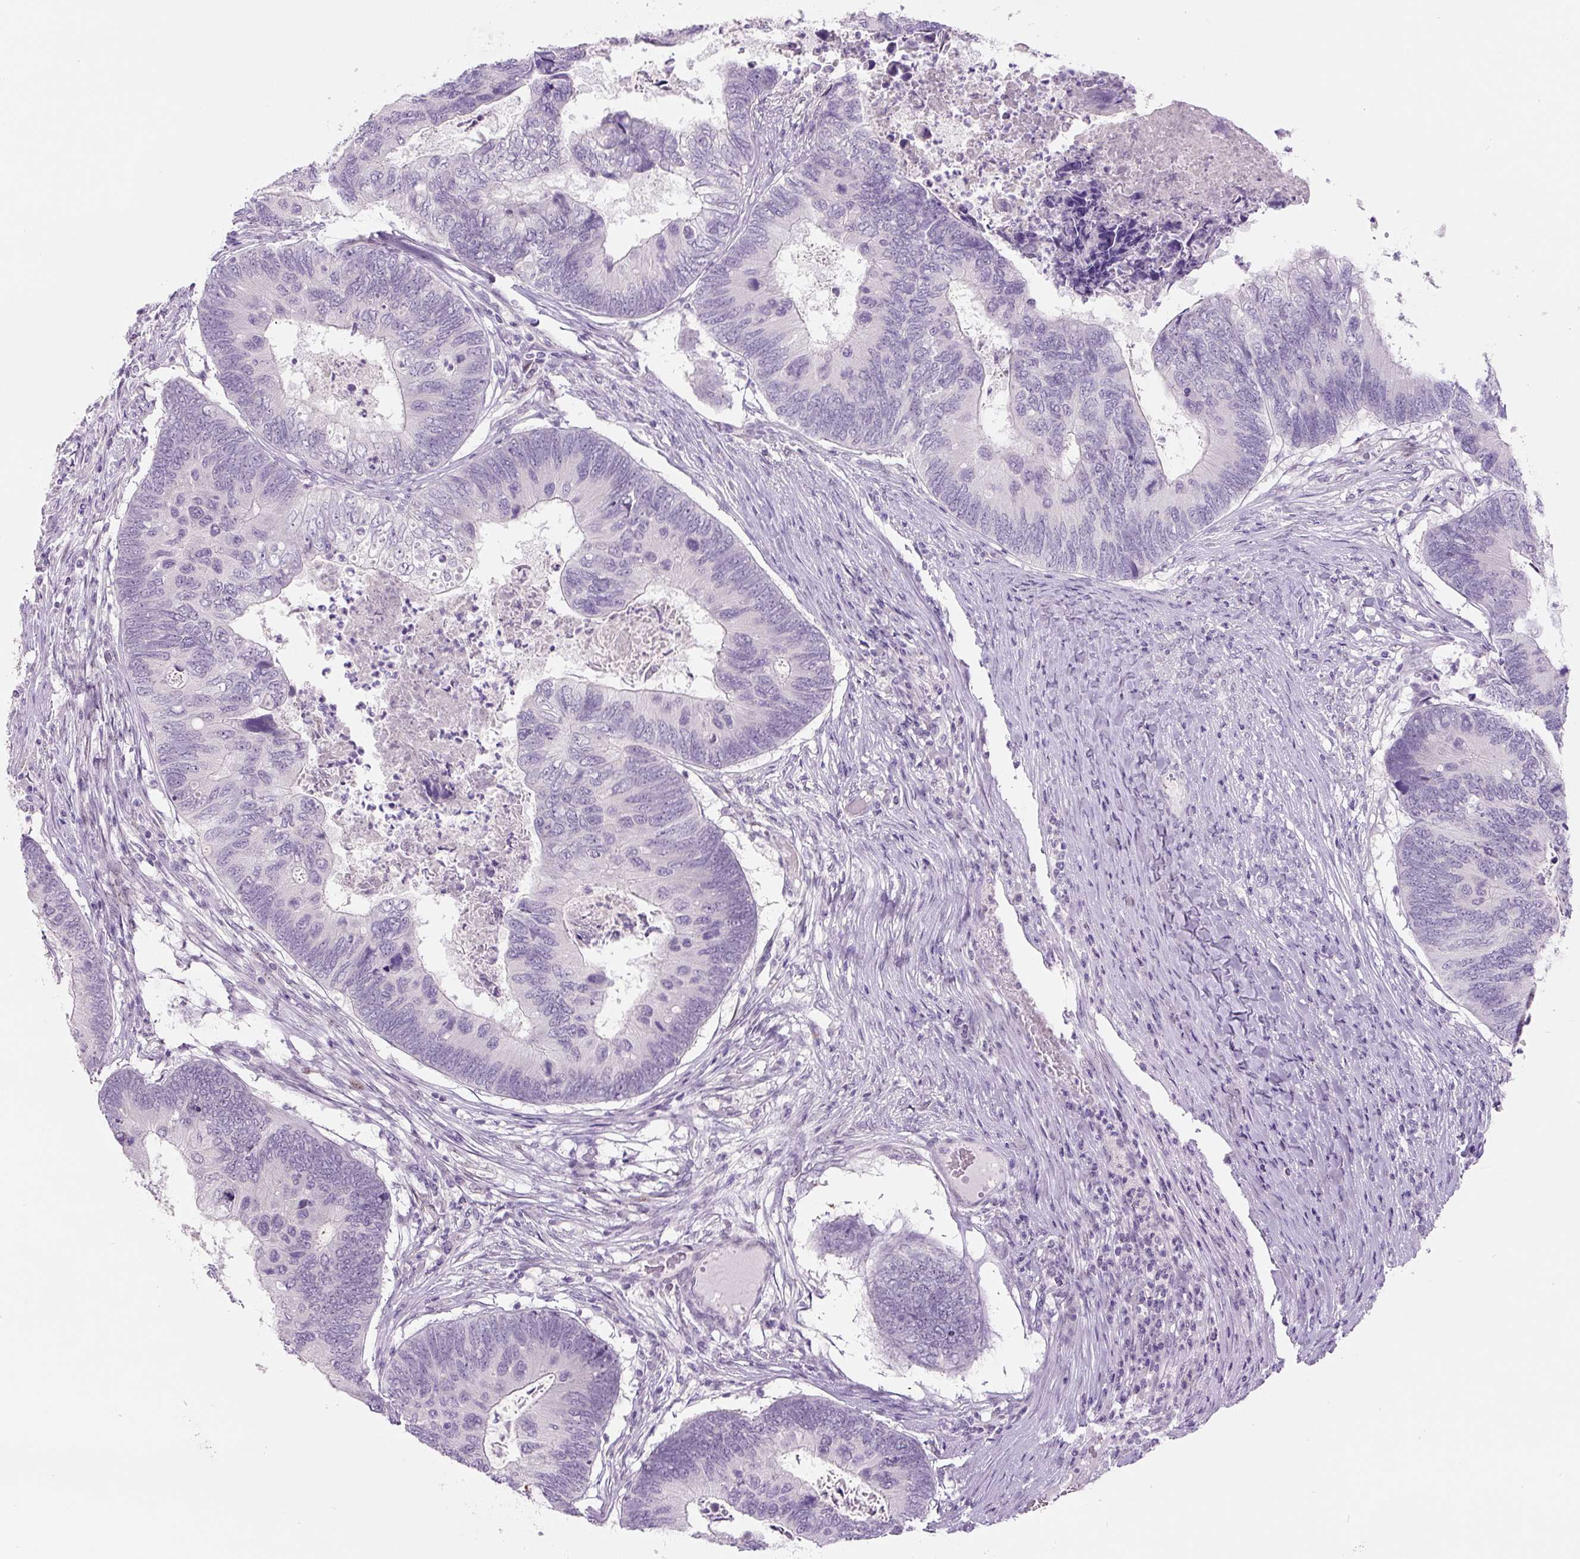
{"staining": {"intensity": "negative", "quantity": "none", "location": "none"}, "tissue": "colorectal cancer", "cell_type": "Tumor cells", "image_type": "cancer", "snomed": [{"axis": "morphology", "description": "Adenocarcinoma, NOS"}, {"axis": "topography", "description": "Colon"}], "caption": "Immunohistochemical staining of colorectal adenocarcinoma exhibits no significant positivity in tumor cells.", "gene": "SIX1", "patient": {"sex": "female", "age": 67}}